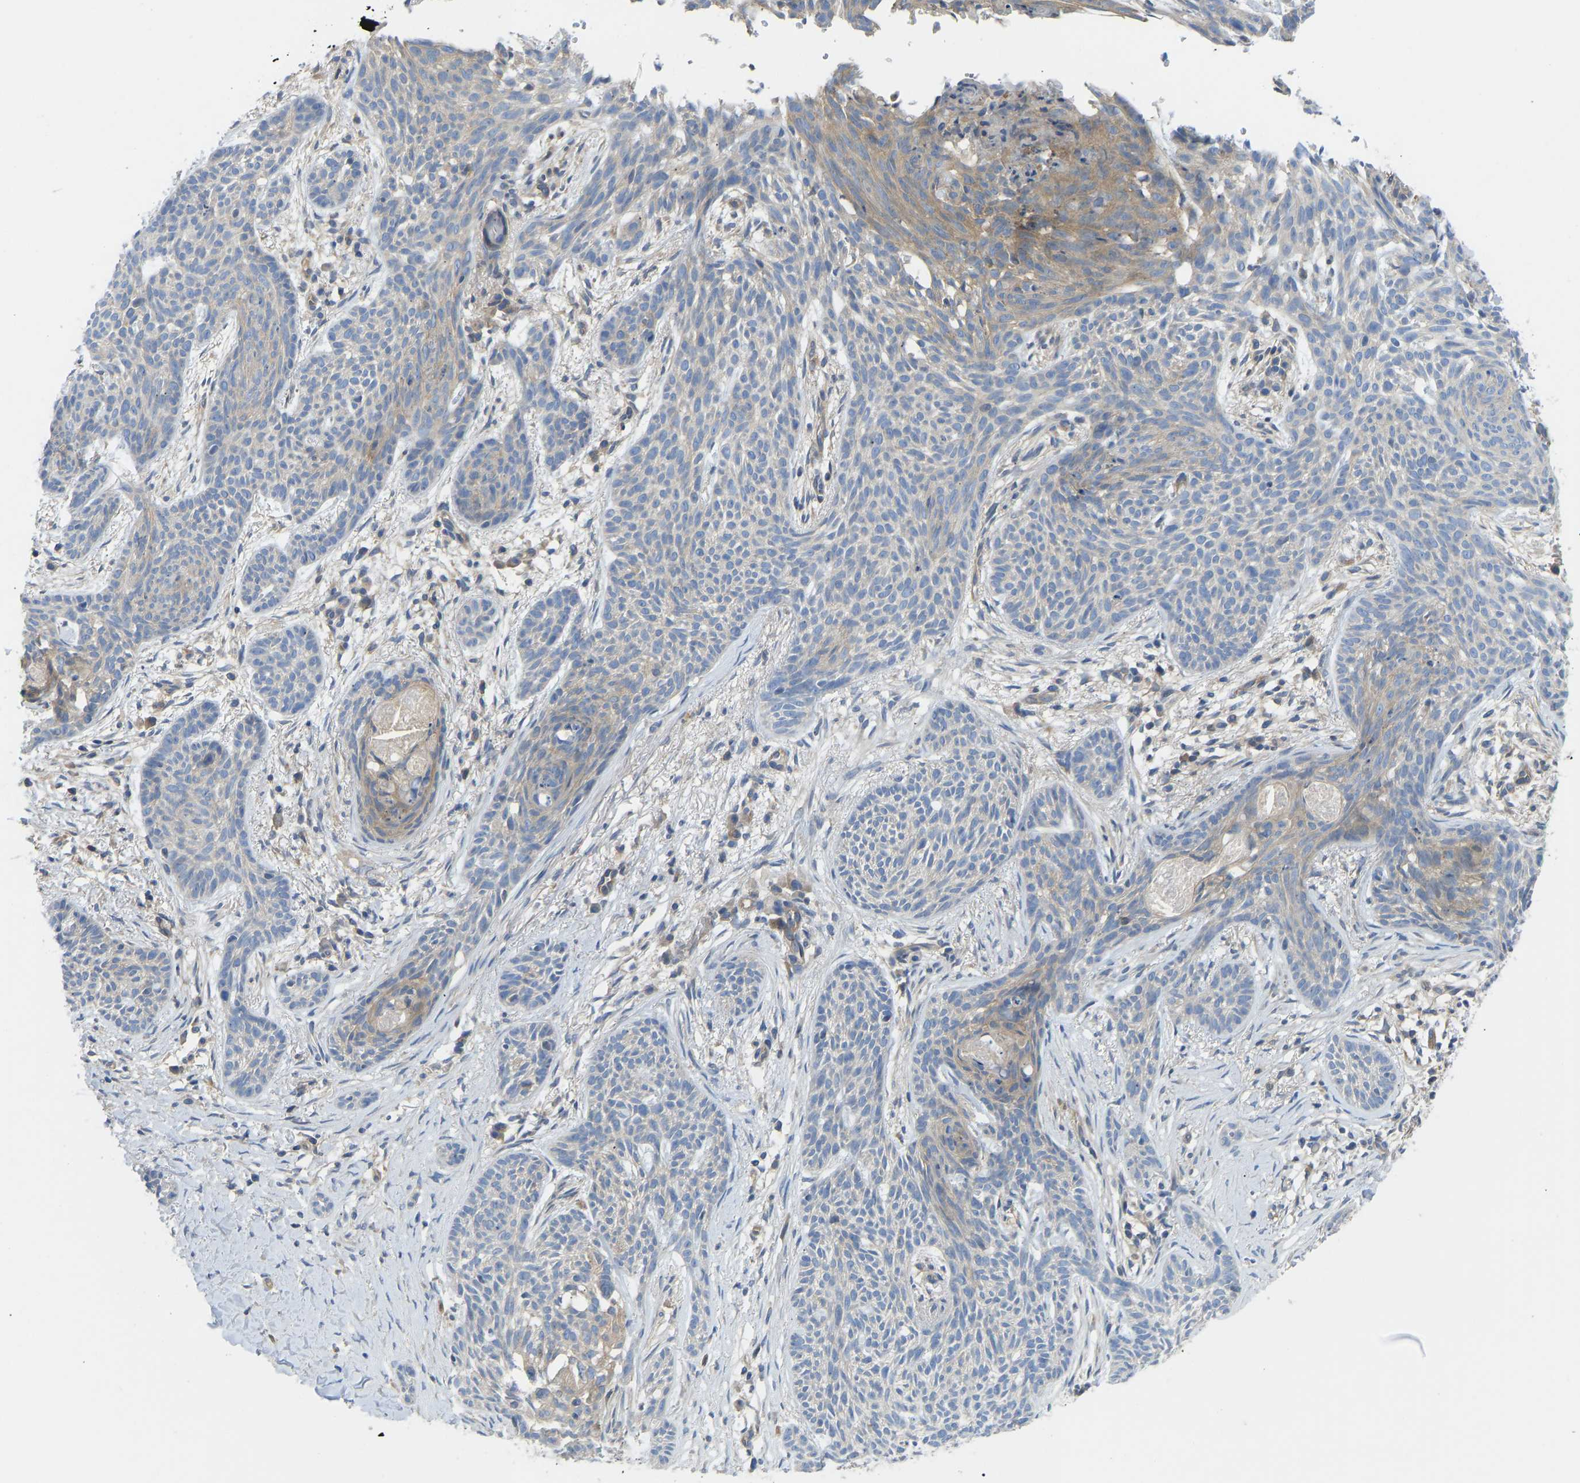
{"staining": {"intensity": "weak", "quantity": "<25%", "location": "cytoplasmic/membranous"}, "tissue": "skin cancer", "cell_type": "Tumor cells", "image_type": "cancer", "snomed": [{"axis": "morphology", "description": "Basal cell carcinoma"}, {"axis": "topography", "description": "Skin"}], "caption": "A high-resolution micrograph shows IHC staining of skin basal cell carcinoma, which reveals no significant expression in tumor cells.", "gene": "PPP3CA", "patient": {"sex": "female", "age": 59}}